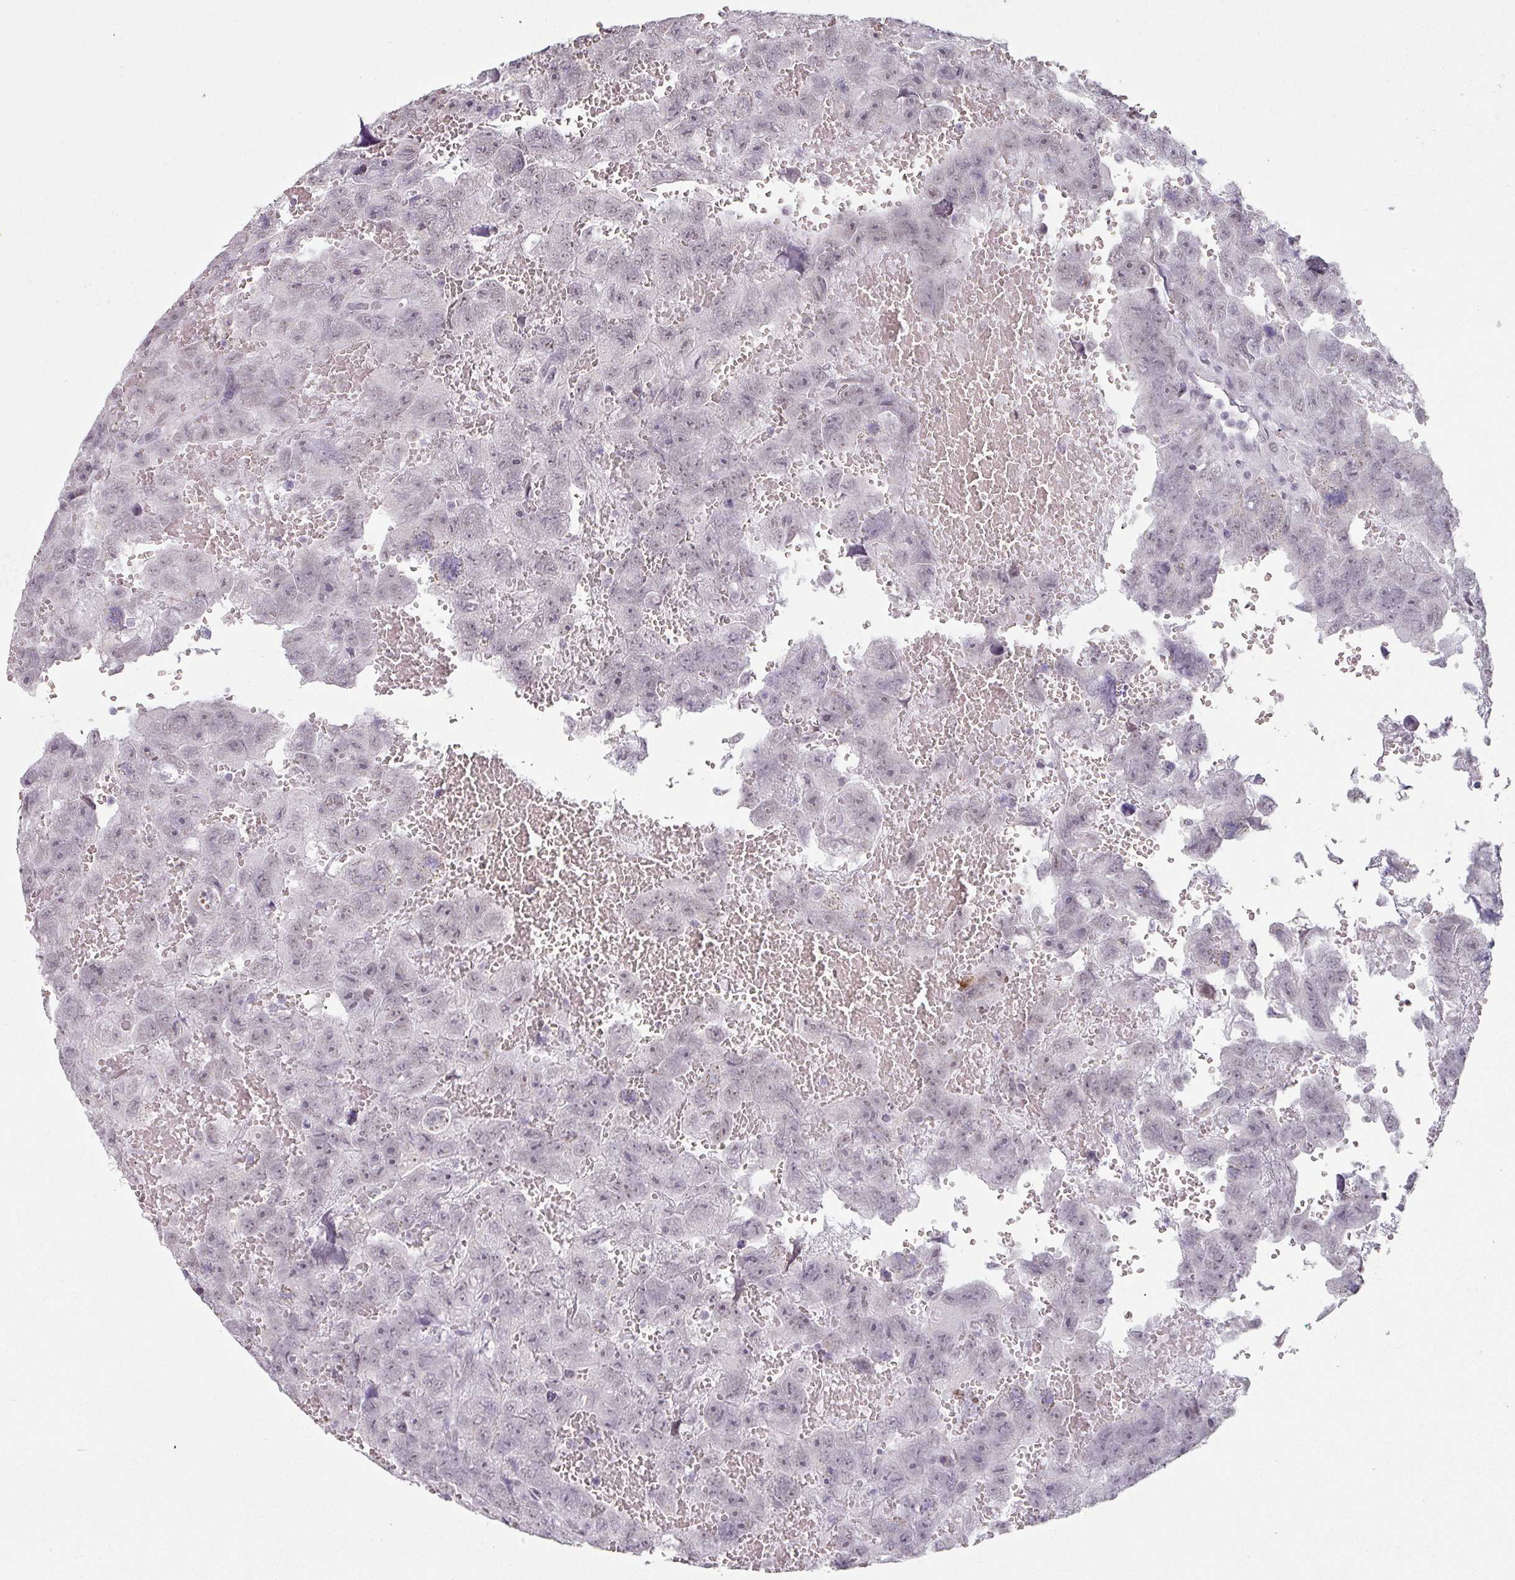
{"staining": {"intensity": "negative", "quantity": "none", "location": "none"}, "tissue": "testis cancer", "cell_type": "Tumor cells", "image_type": "cancer", "snomed": [{"axis": "morphology", "description": "Carcinoma, Embryonal, NOS"}, {"axis": "topography", "description": "Testis"}], "caption": "The immunohistochemistry (IHC) image has no significant staining in tumor cells of testis embryonal carcinoma tissue. (Stains: DAB IHC with hematoxylin counter stain, Microscopy: brightfield microscopy at high magnification).", "gene": "SPRR1A", "patient": {"sex": "male", "age": 45}}